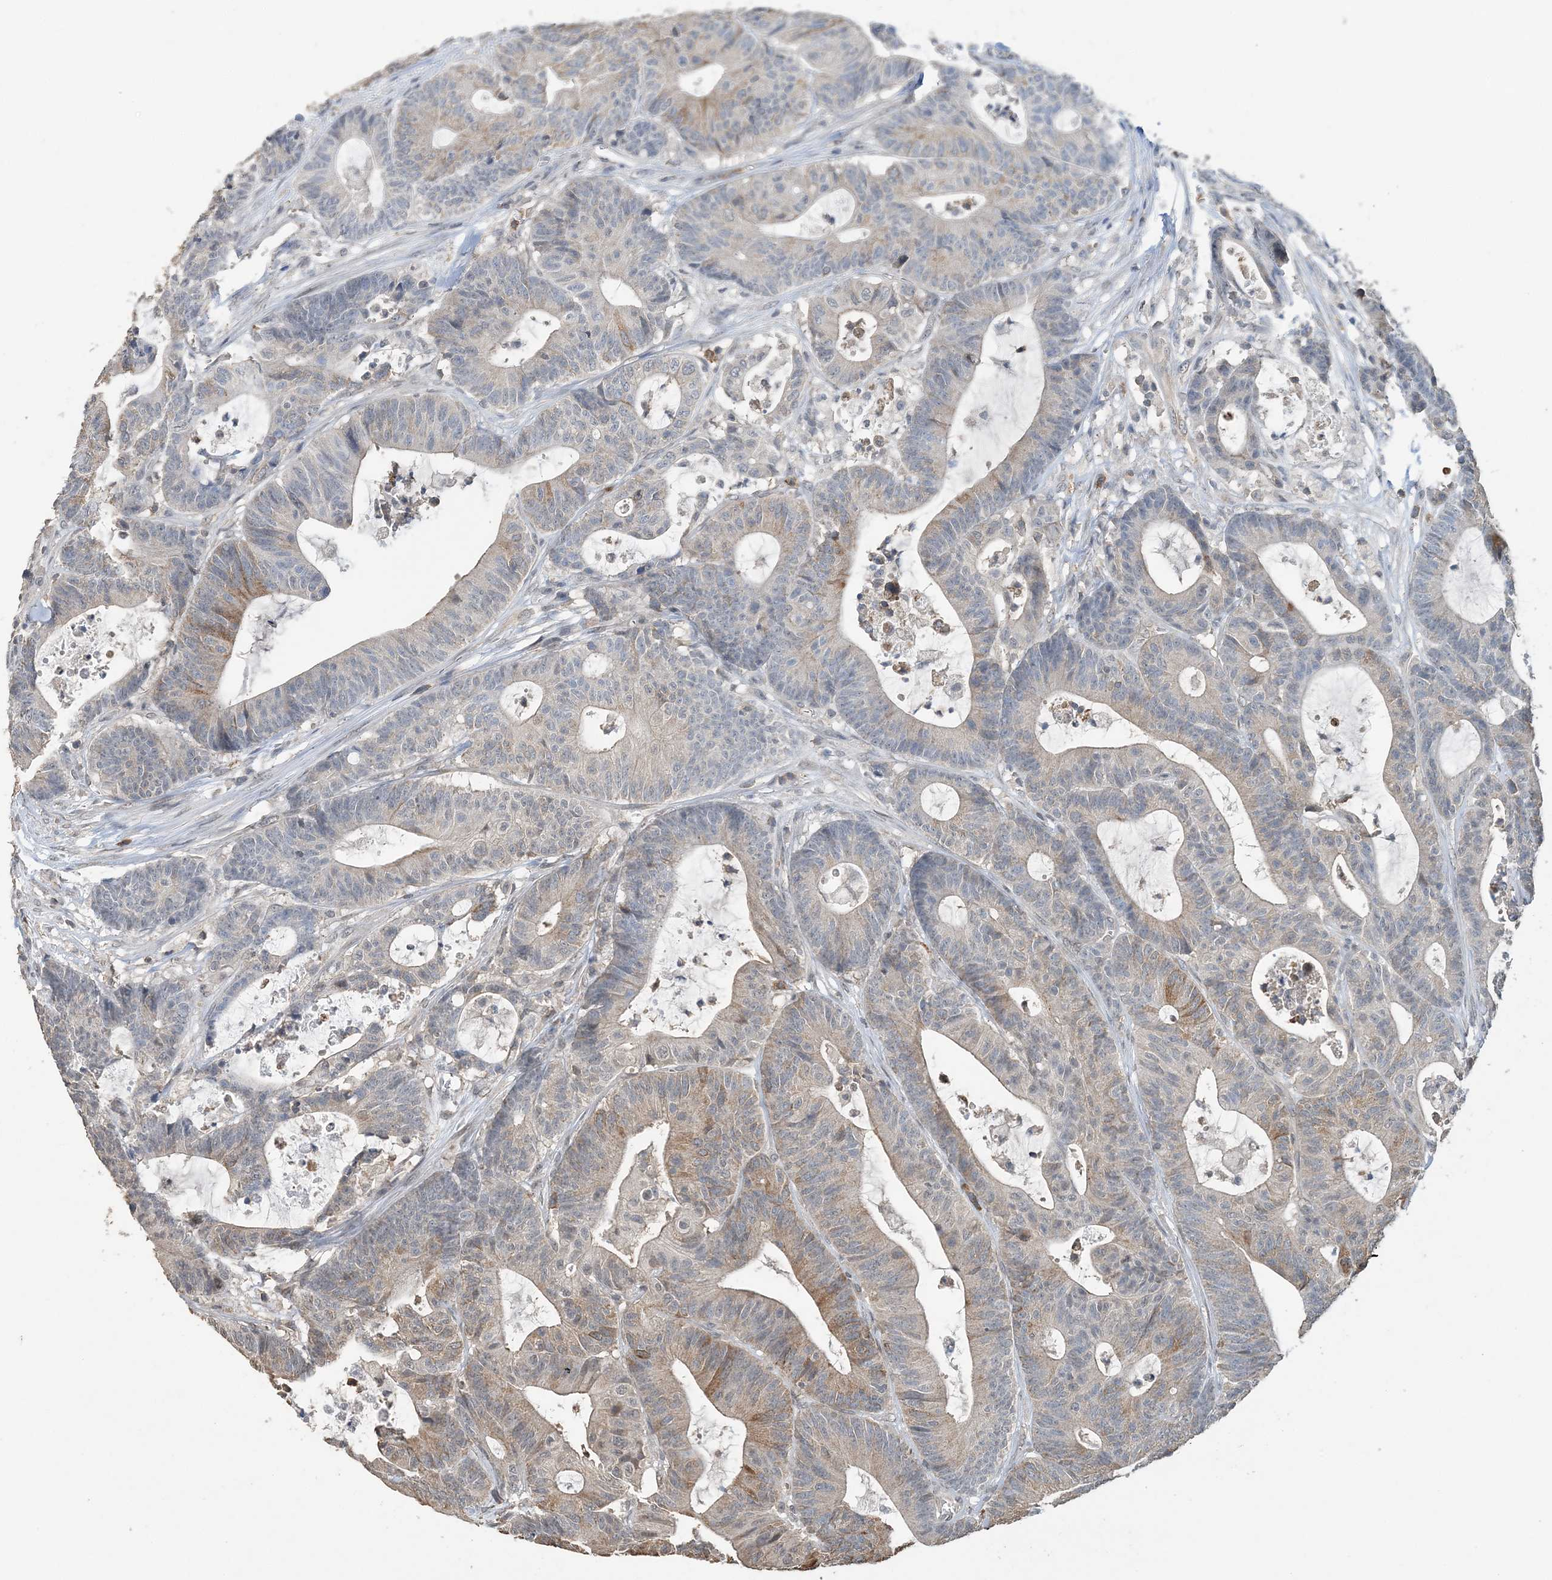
{"staining": {"intensity": "moderate", "quantity": "<25%", "location": "cytoplasmic/membranous"}, "tissue": "colorectal cancer", "cell_type": "Tumor cells", "image_type": "cancer", "snomed": [{"axis": "morphology", "description": "Adenocarcinoma, NOS"}, {"axis": "topography", "description": "Colon"}], "caption": "About <25% of tumor cells in adenocarcinoma (colorectal) display moderate cytoplasmic/membranous protein staining as visualized by brown immunohistochemical staining.", "gene": "FAM110A", "patient": {"sex": "female", "age": 84}}